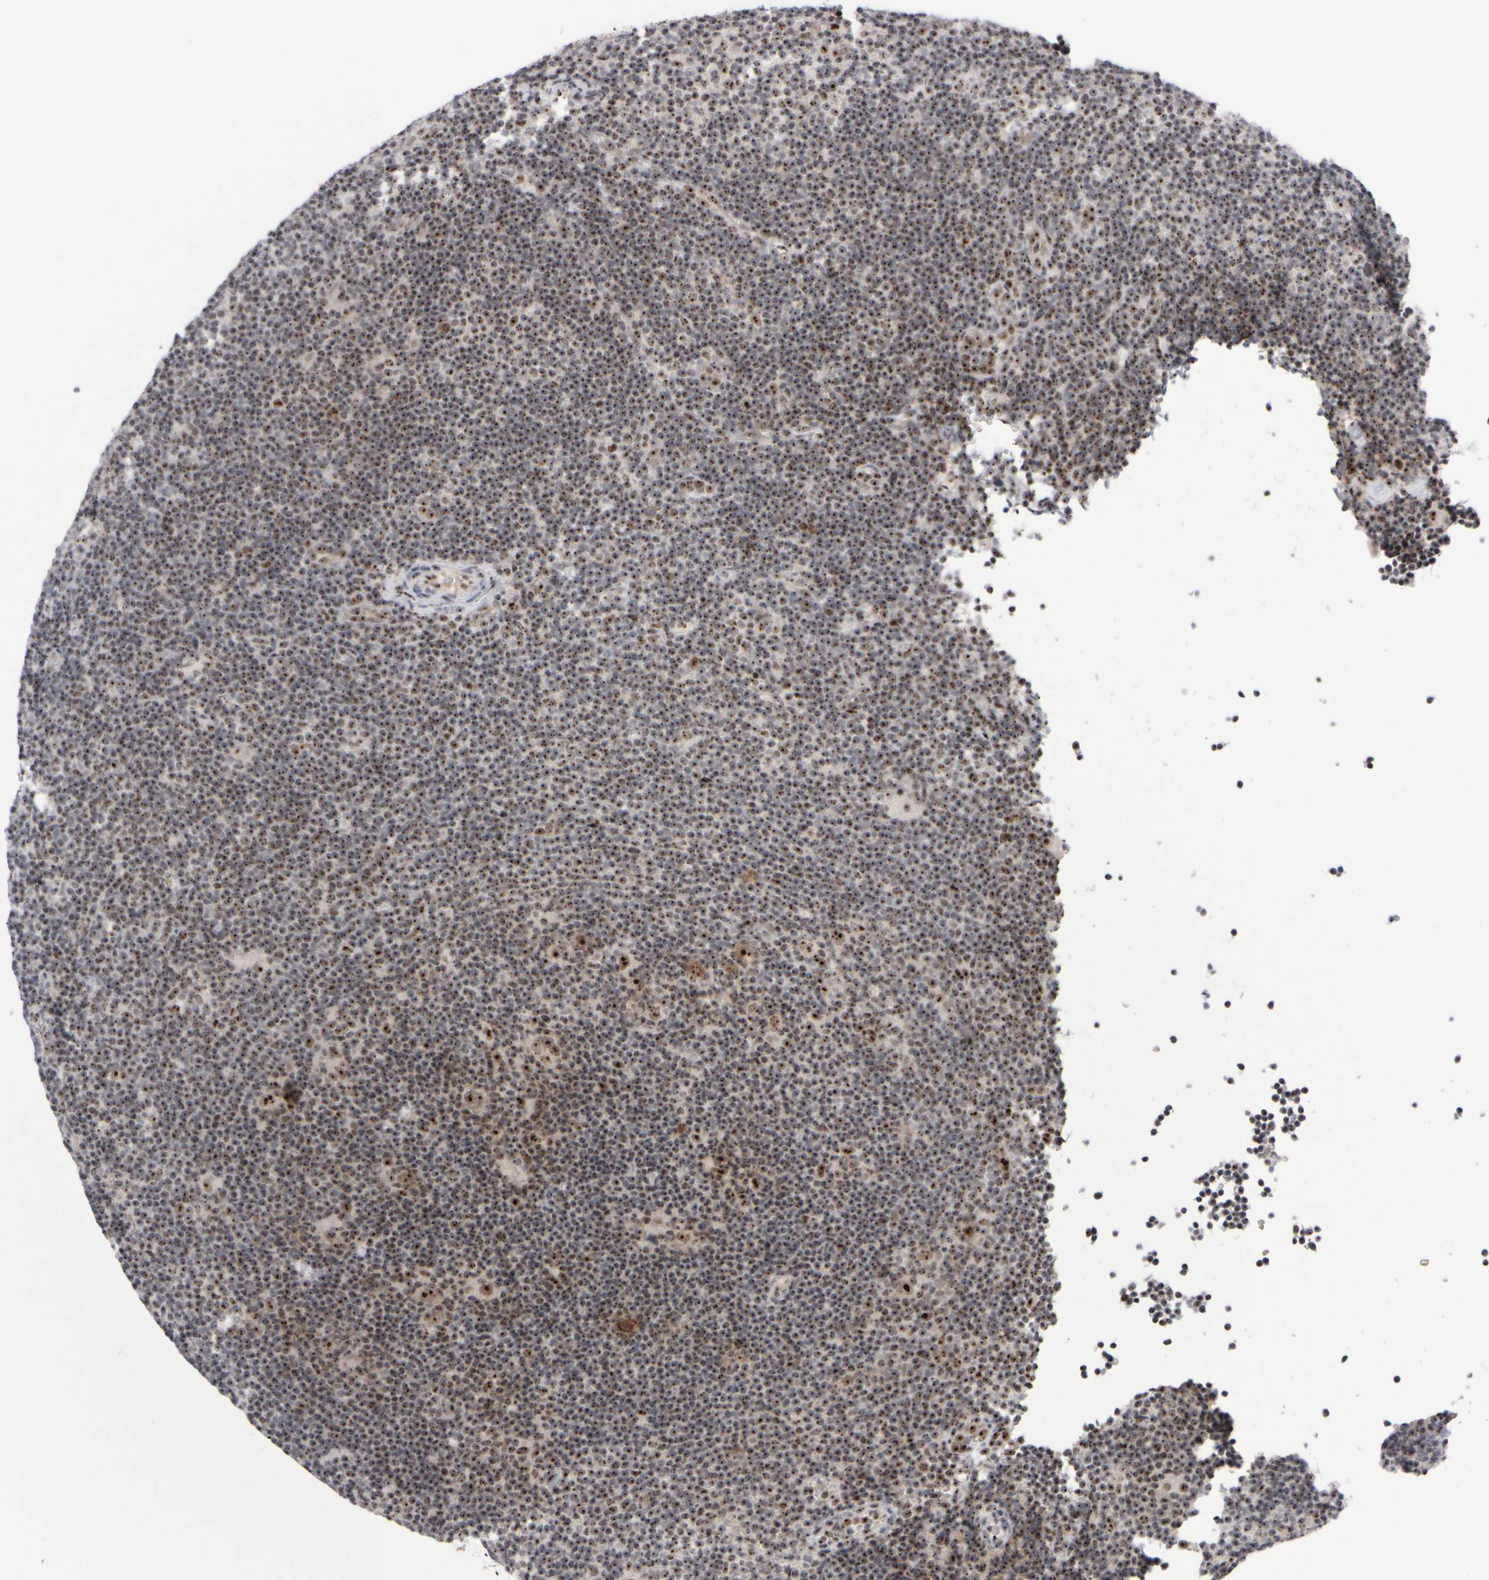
{"staining": {"intensity": "strong", "quantity": ">75%", "location": "nuclear"}, "tissue": "lymphoma", "cell_type": "Tumor cells", "image_type": "cancer", "snomed": [{"axis": "morphology", "description": "Hodgkin's disease, NOS"}, {"axis": "topography", "description": "Lymph node"}], "caption": "IHC histopathology image of human lymphoma stained for a protein (brown), which exhibits high levels of strong nuclear staining in about >75% of tumor cells.", "gene": "SURF6", "patient": {"sex": "female", "age": 57}}